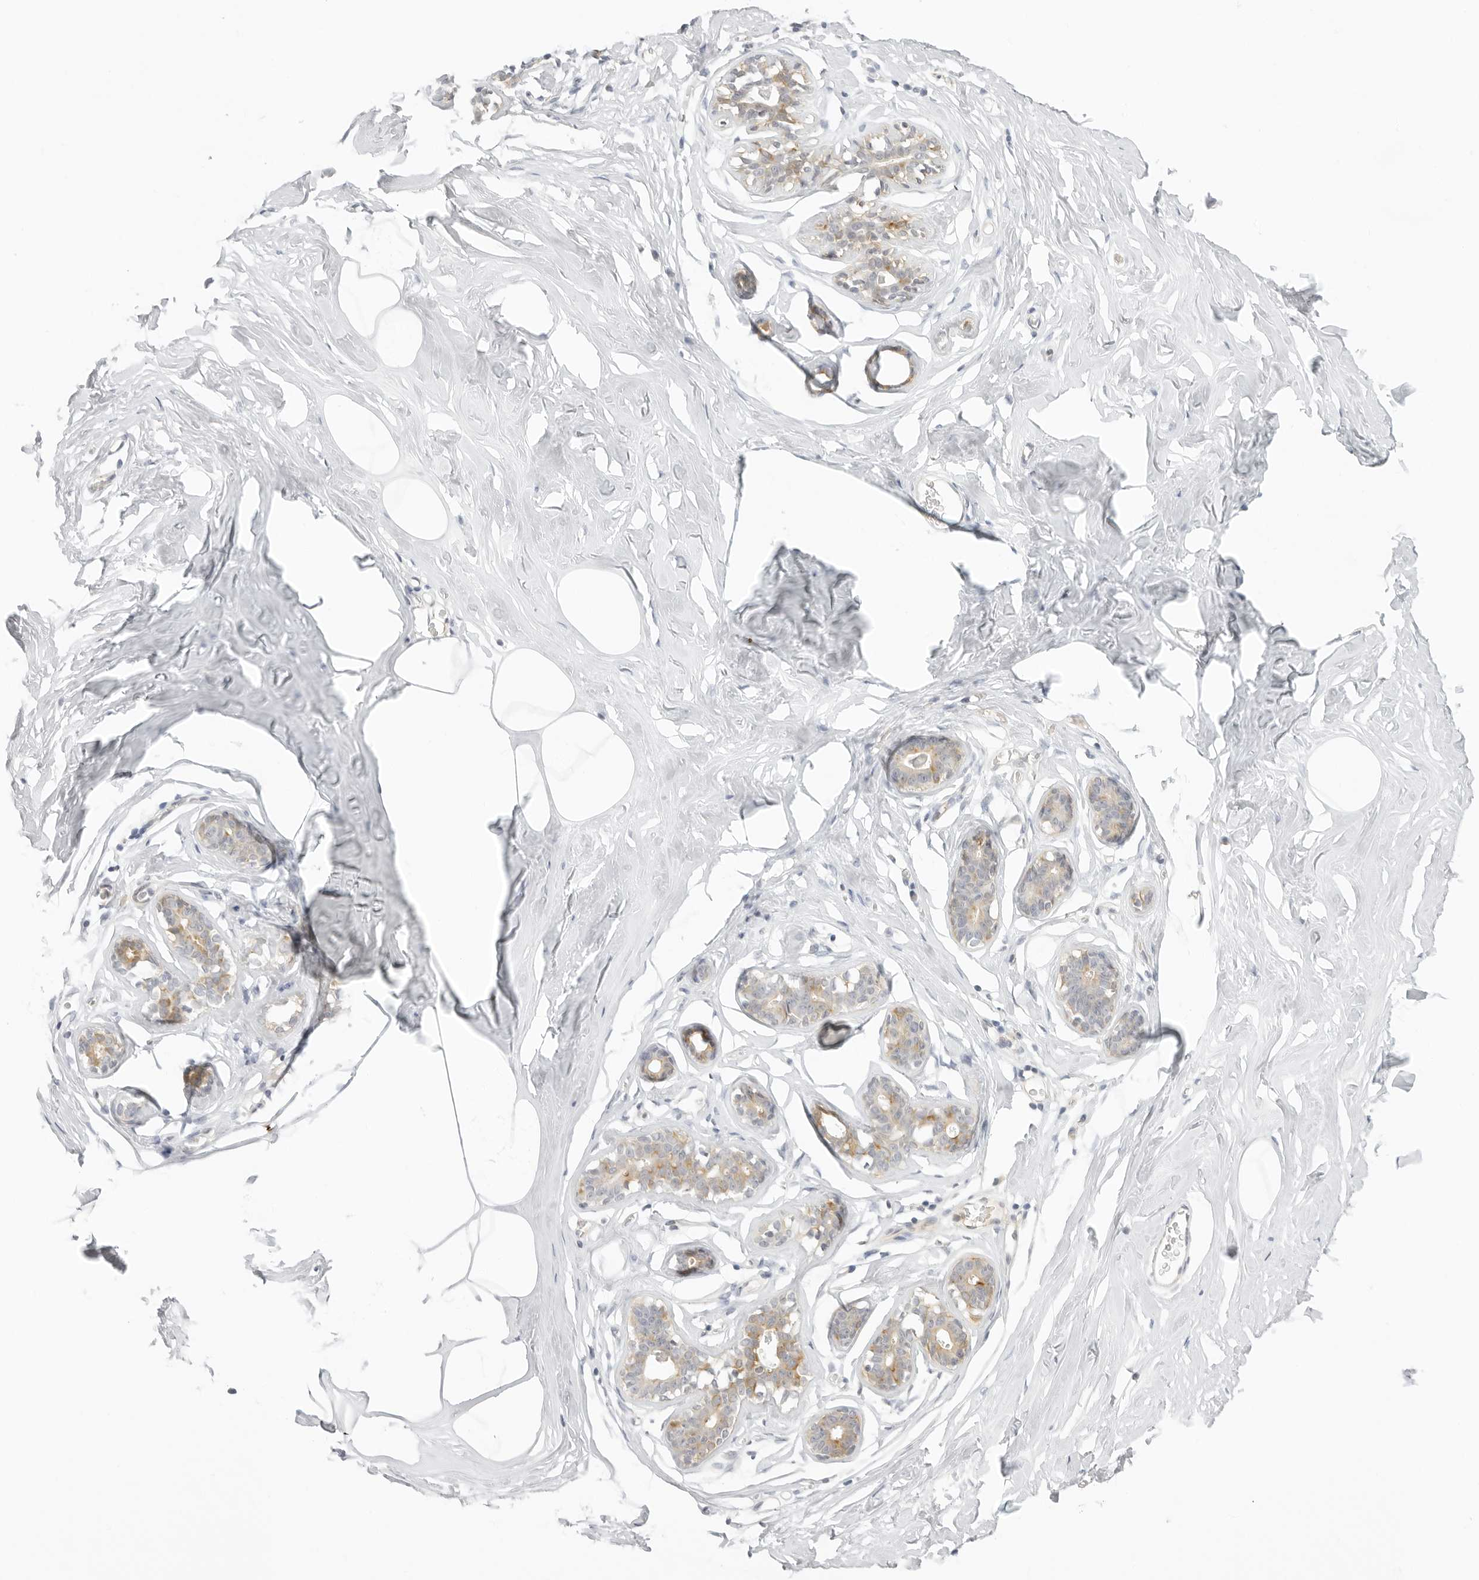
{"staining": {"intensity": "negative", "quantity": "none", "location": "none"}, "tissue": "adipose tissue", "cell_type": "Adipocytes", "image_type": "normal", "snomed": [{"axis": "morphology", "description": "Normal tissue, NOS"}, {"axis": "morphology", "description": "Fibrosis, NOS"}, {"axis": "topography", "description": "Breast"}, {"axis": "topography", "description": "Adipose tissue"}], "caption": "Micrograph shows no significant protein positivity in adipocytes of benign adipose tissue.", "gene": "OSCP1", "patient": {"sex": "female", "age": 39}}